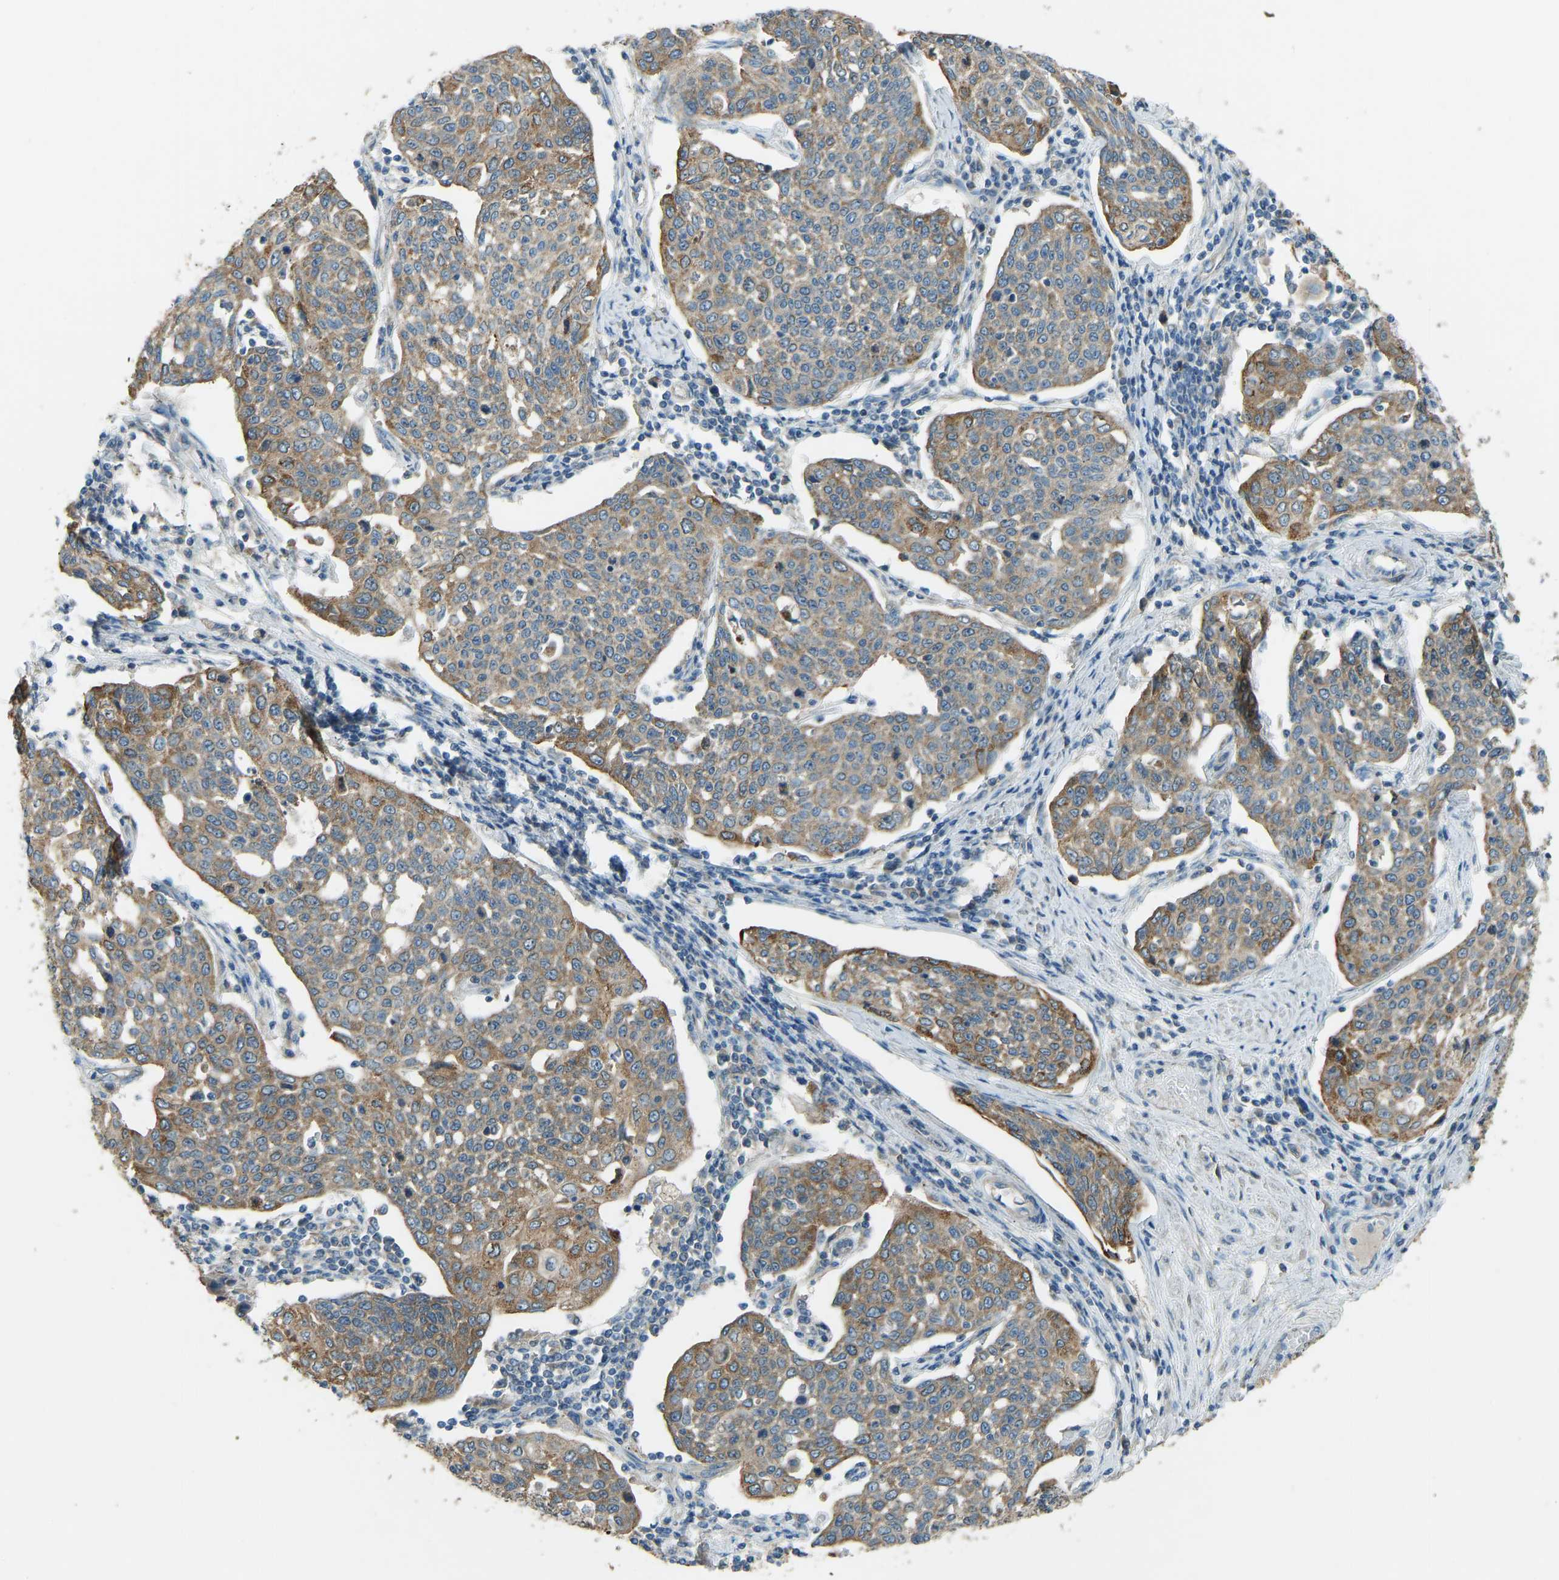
{"staining": {"intensity": "moderate", "quantity": ">75%", "location": "cytoplasmic/membranous"}, "tissue": "cervical cancer", "cell_type": "Tumor cells", "image_type": "cancer", "snomed": [{"axis": "morphology", "description": "Squamous cell carcinoma, NOS"}, {"axis": "topography", "description": "Cervix"}], "caption": "A brown stain shows moderate cytoplasmic/membranous staining of a protein in cervical squamous cell carcinoma tumor cells.", "gene": "STAU2", "patient": {"sex": "female", "age": 34}}